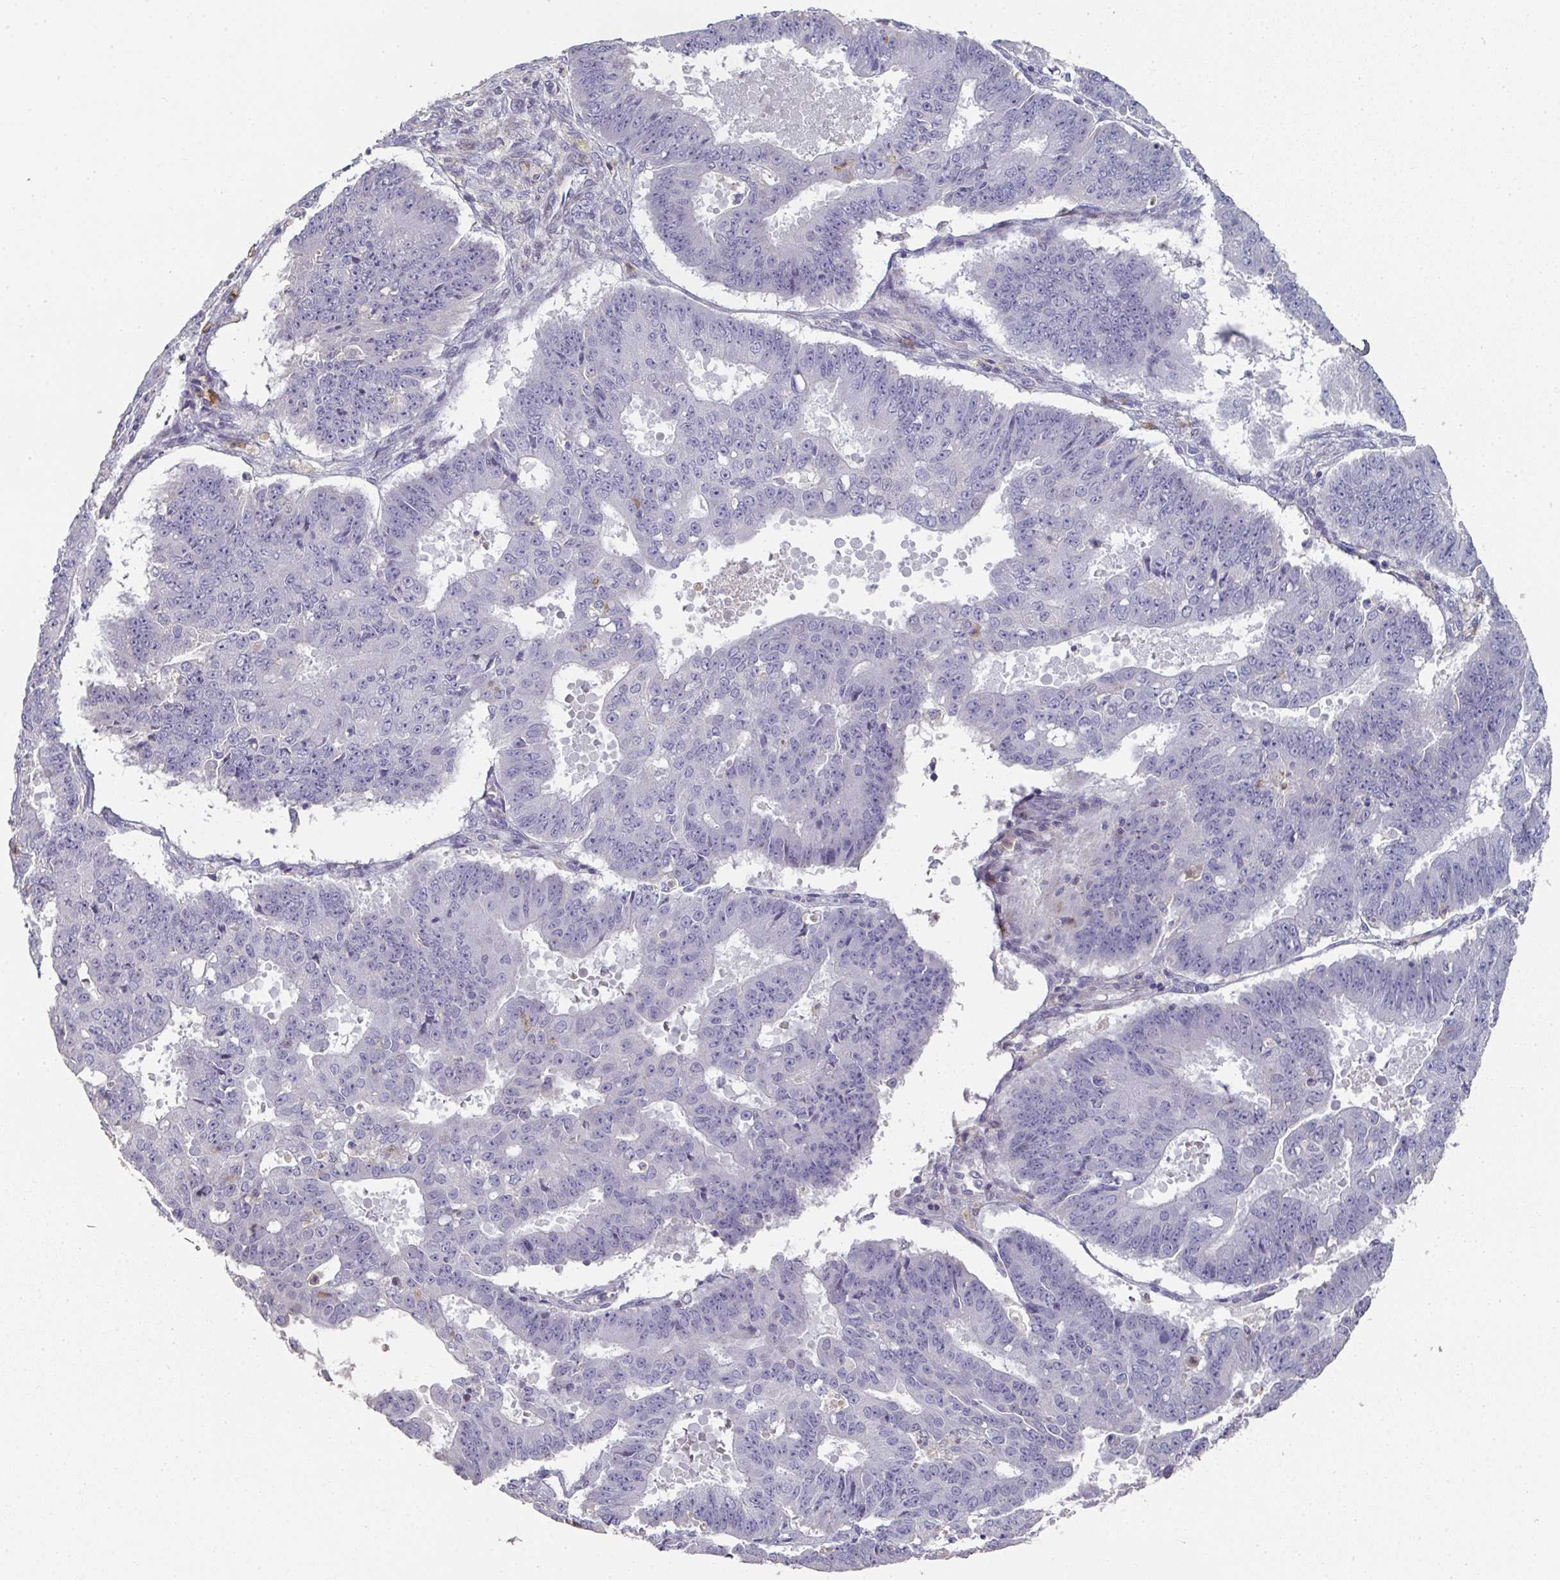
{"staining": {"intensity": "negative", "quantity": "none", "location": "none"}, "tissue": "ovarian cancer", "cell_type": "Tumor cells", "image_type": "cancer", "snomed": [{"axis": "morphology", "description": "Carcinoma, endometroid"}, {"axis": "topography", "description": "Appendix"}, {"axis": "topography", "description": "Ovary"}], "caption": "The photomicrograph reveals no significant staining in tumor cells of ovarian cancer.", "gene": "A1CF", "patient": {"sex": "female", "age": 42}}